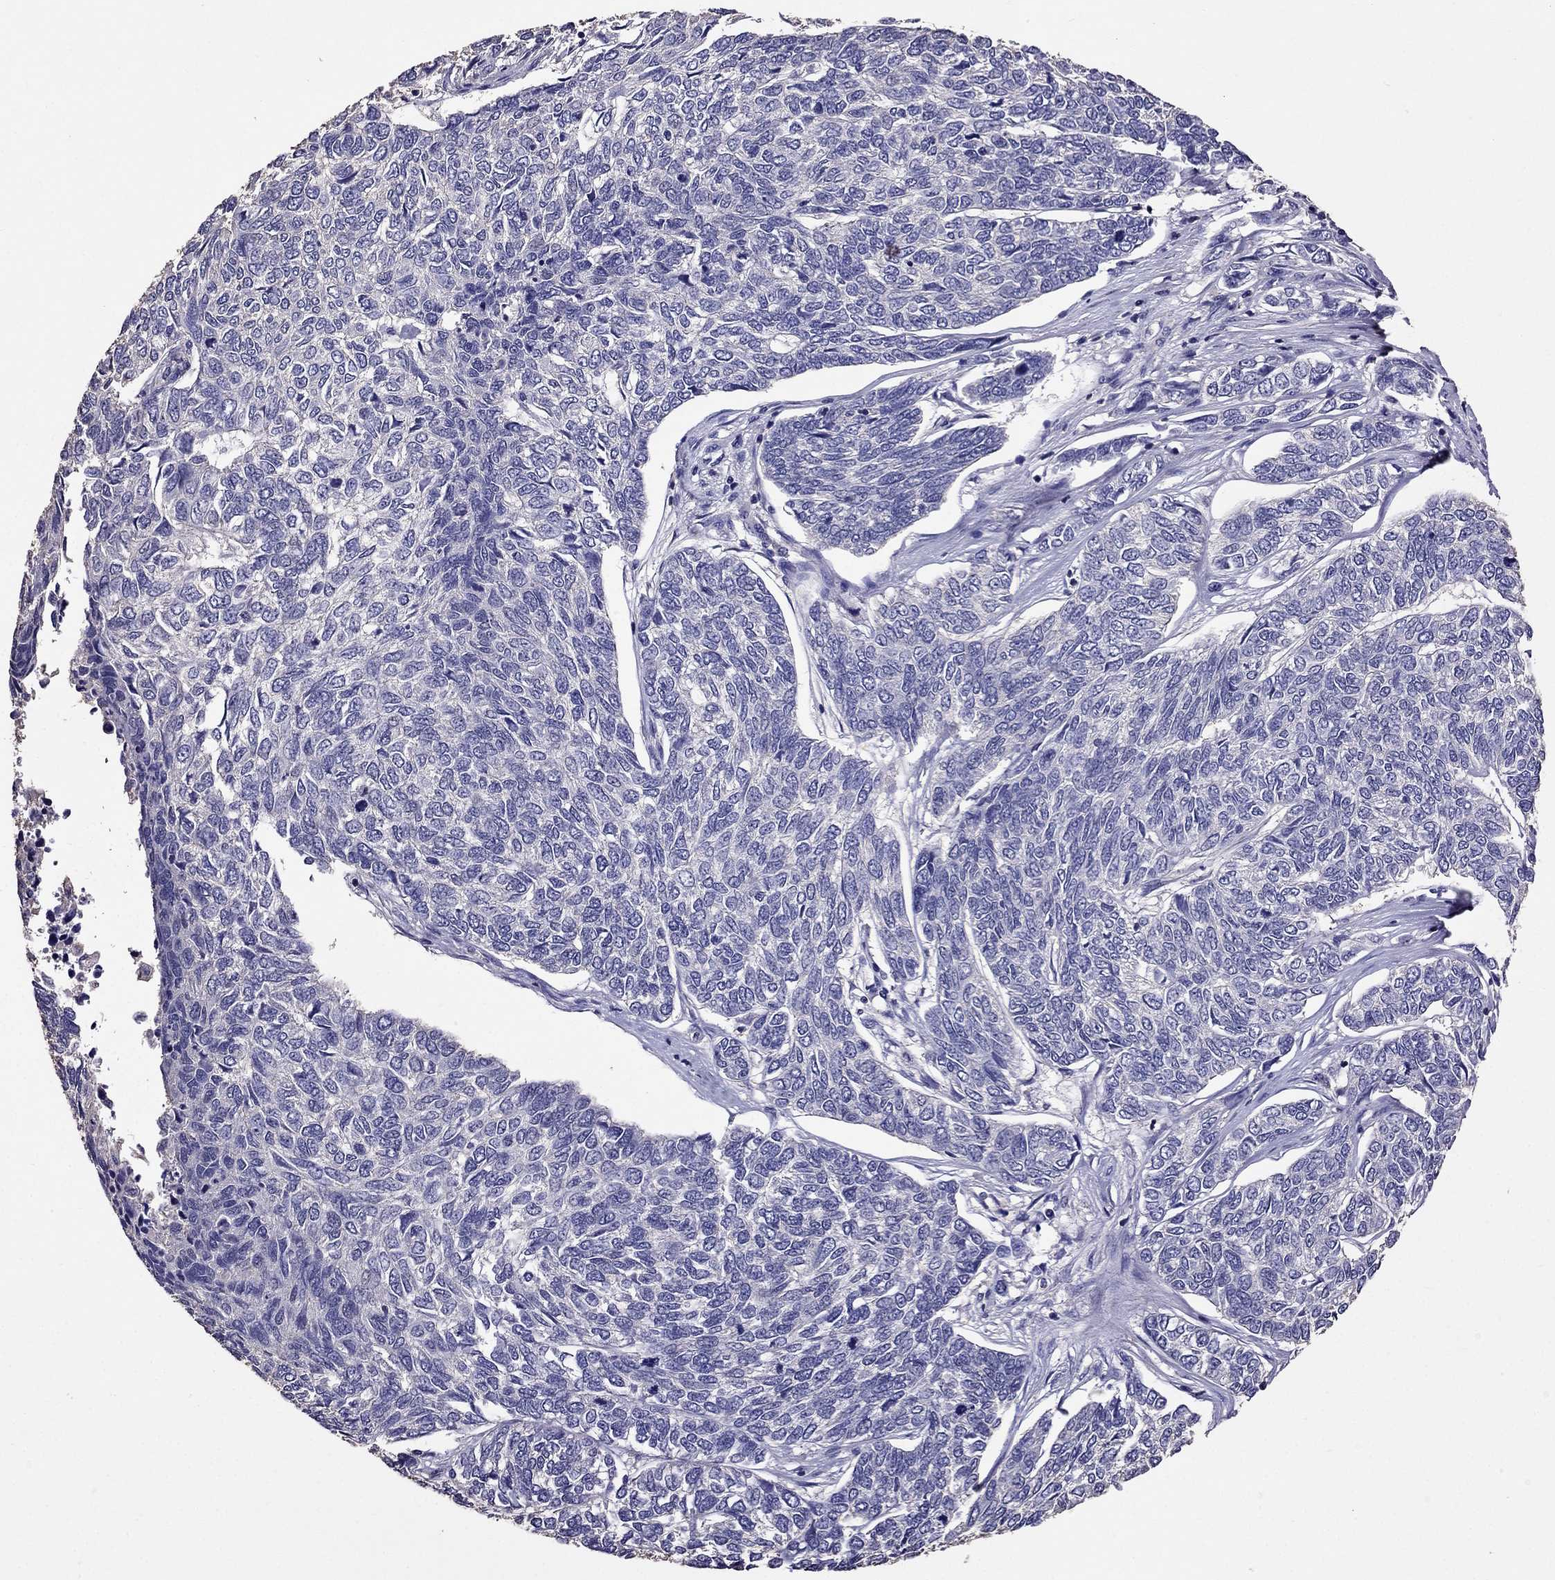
{"staining": {"intensity": "negative", "quantity": "none", "location": "none"}, "tissue": "skin cancer", "cell_type": "Tumor cells", "image_type": "cancer", "snomed": [{"axis": "morphology", "description": "Basal cell carcinoma"}, {"axis": "topography", "description": "Skin"}], "caption": "A micrograph of human skin basal cell carcinoma is negative for staining in tumor cells.", "gene": "NKX3-1", "patient": {"sex": "female", "age": 65}}